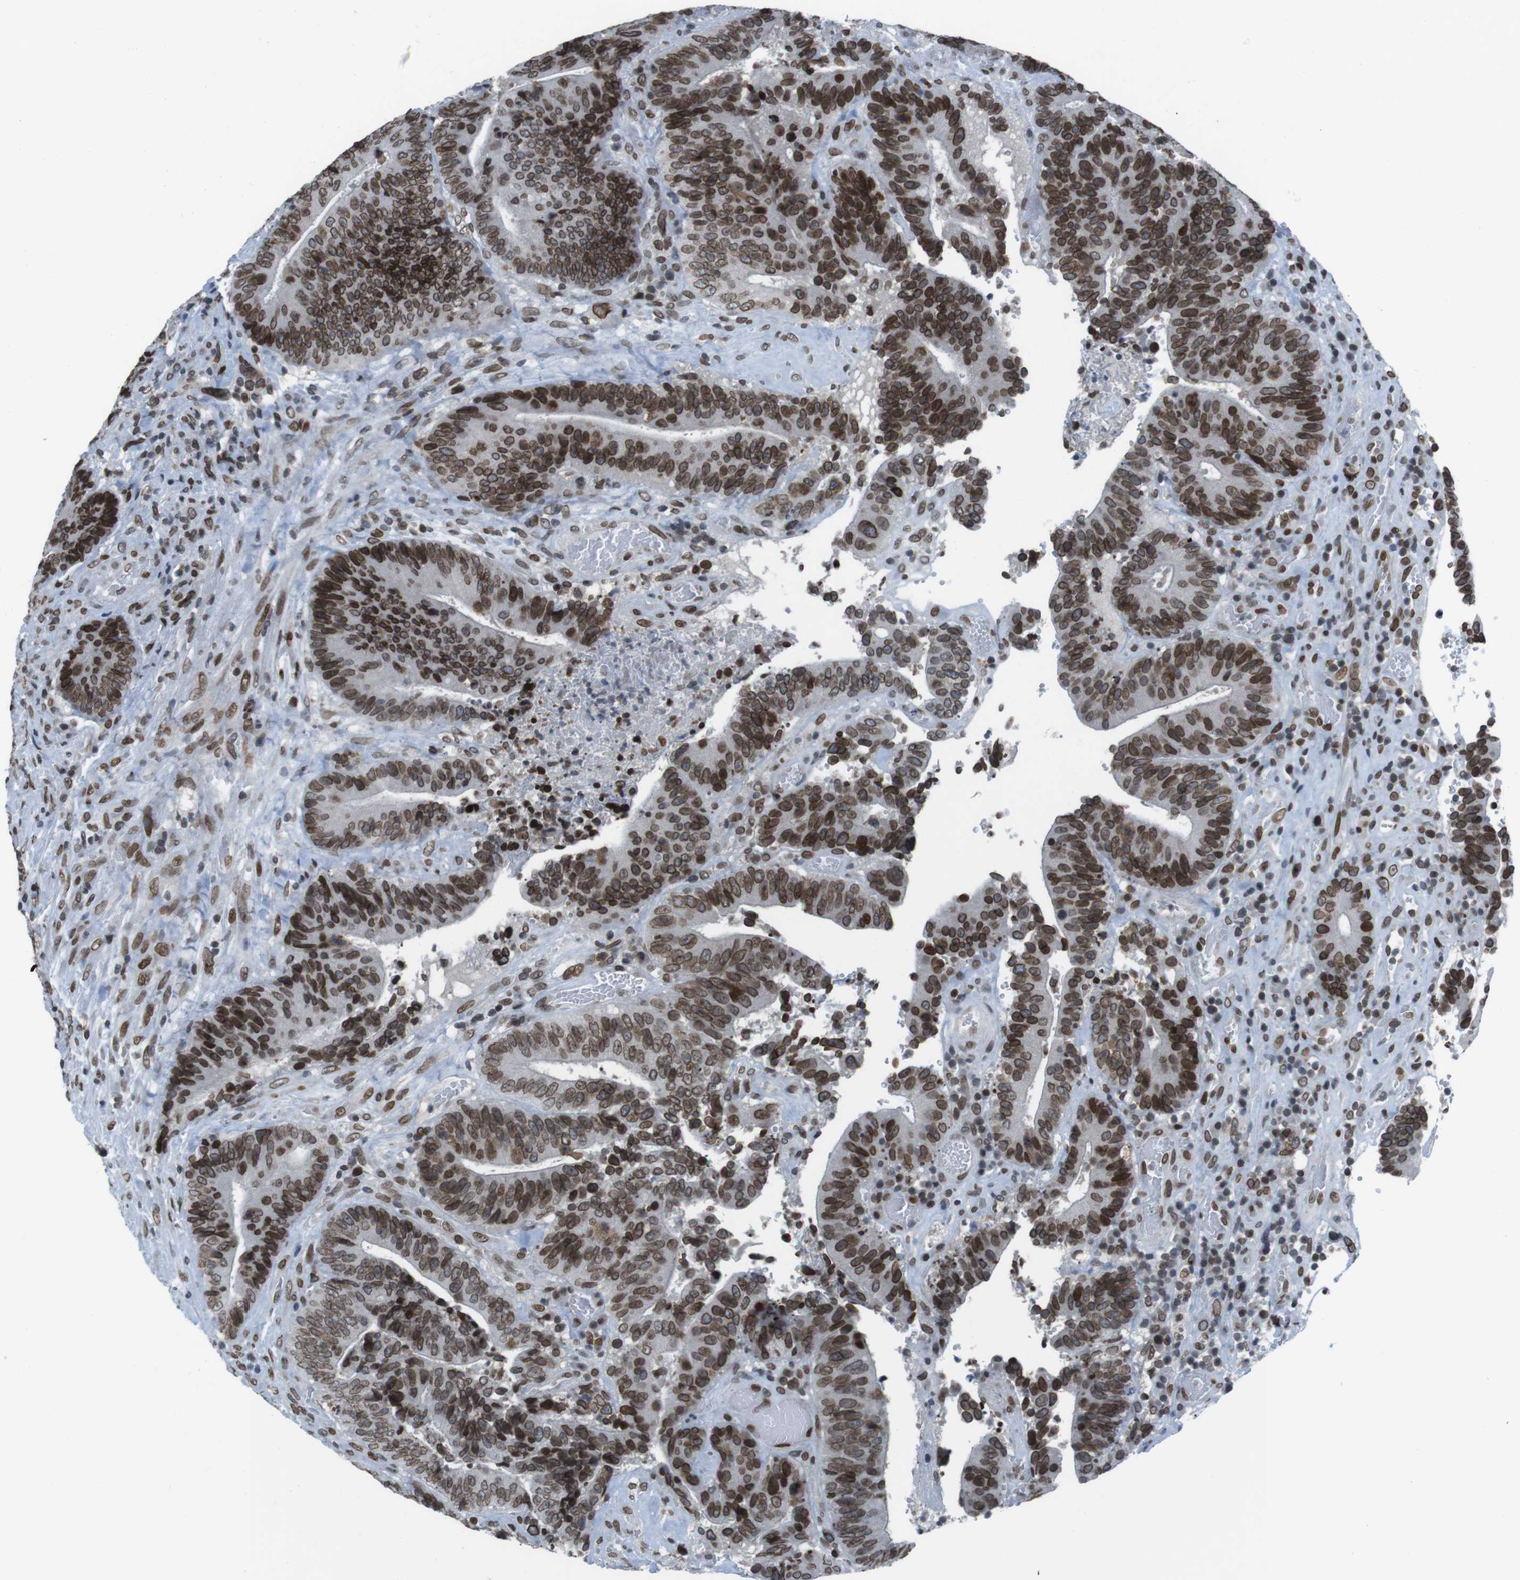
{"staining": {"intensity": "strong", "quantity": ">75%", "location": "cytoplasmic/membranous,nuclear"}, "tissue": "colorectal cancer", "cell_type": "Tumor cells", "image_type": "cancer", "snomed": [{"axis": "morphology", "description": "Adenocarcinoma, NOS"}, {"axis": "topography", "description": "Rectum"}], "caption": "Protein staining by immunohistochemistry (IHC) exhibits strong cytoplasmic/membranous and nuclear positivity in approximately >75% of tumor cells in colorectal cancer (adenocarcinoma). Immunohistochemistry stains the protein of interest in brown and the nuclei are stained blue.", "gene": "MAD1L1", "patient": {"sex": "male", "age": 72}}